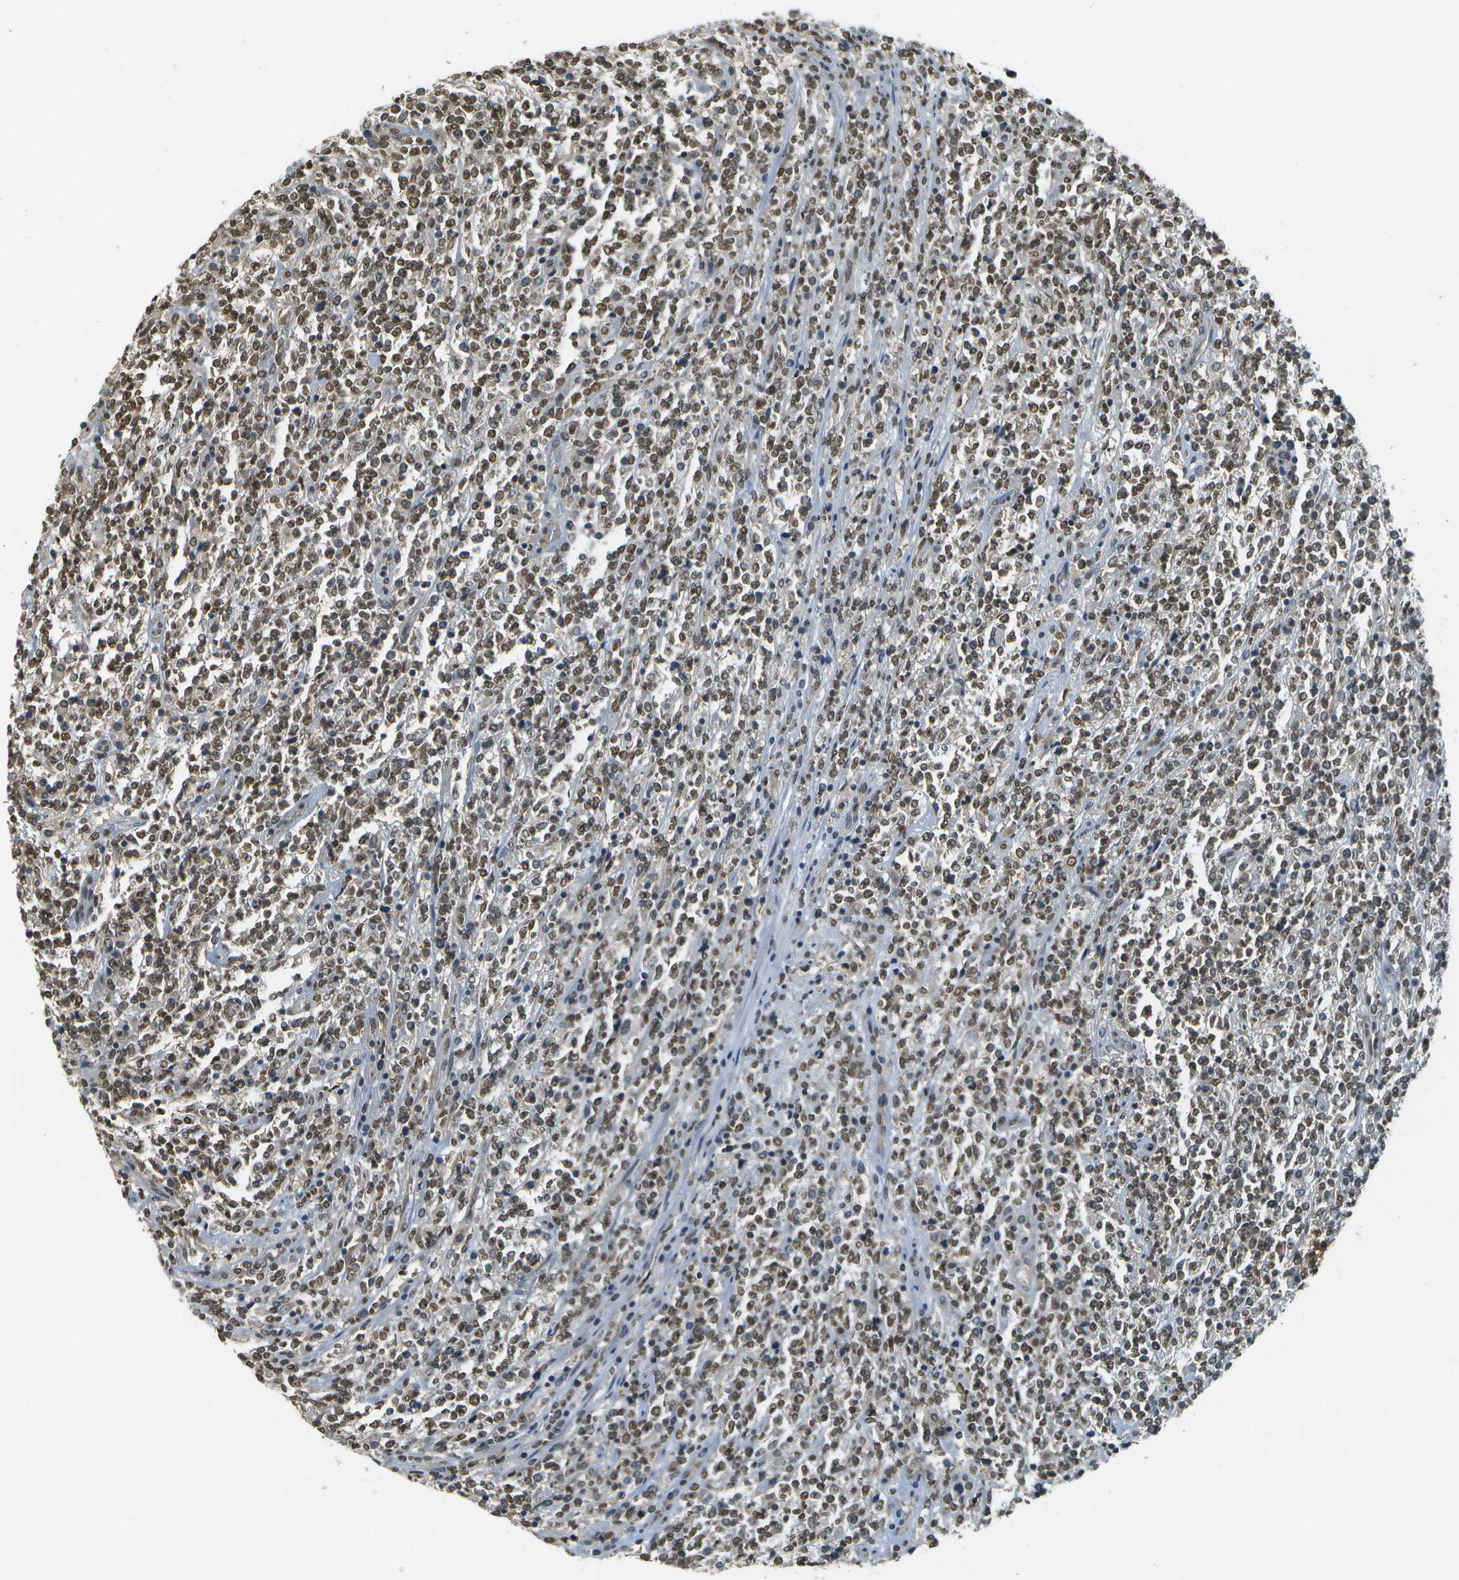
{"staining": {"intensity": "moderate", "quantity": ">75%", "location": "nuclear"}, "tissue": "lymphoma", "cell_type": "Tumor cells", "image_type": "cancer", "snomed": [{"axis": "morphology", "description": "Malignant lymphoma, non-Hodgkin's type, High grade"}, {"axis": "topography", "description": "Soft tissue"}], "caption": "Immunohistochemistry of human high-grade malignant lymphoma, non-Hodgkin's type demonstrates medium levels of moderate nuclear expression in approximately >75% of tumor cells.", "gene": "ABL2", "patient": {"sex": "male", "age": 18}}